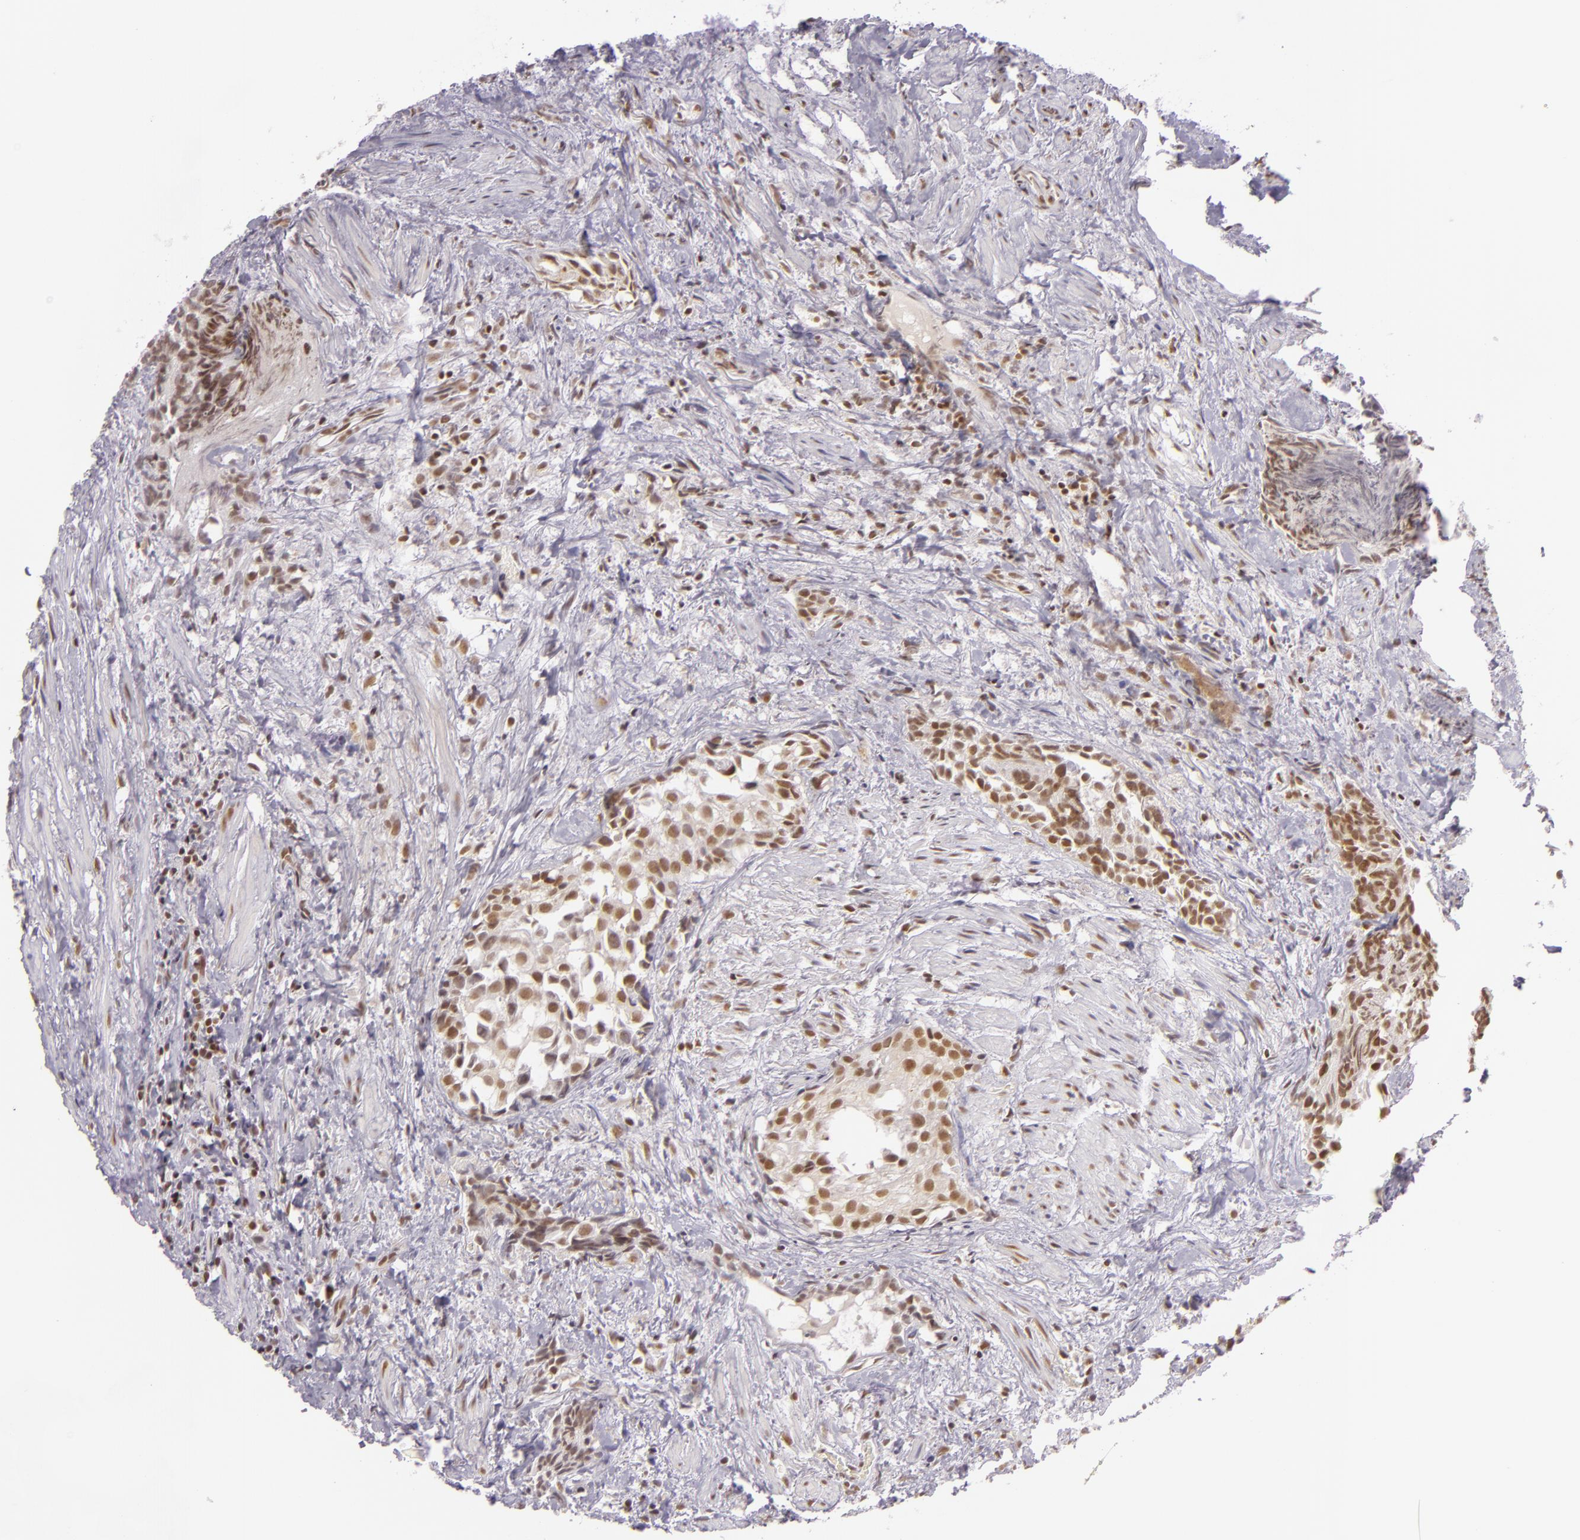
{"staining": {"intensity": "moderate", "quantity": ">75%", "location": "nuclear"}, "tissue": "urothelial cancer", "cell_type": "Tumor cells", "image_type": "cancer", "snomed": [{"axis": "morphology", "description": "Urothelial carcinoma, High grade"}, {"axis": "topography", "description": "Urinary bladder"}], "caption": "Immunohistochemical staining of human urothelial cancer exhibits medium levels of moderate nuclear protein positivity in approximately >75% of tumor cells.", "gene": "ZFX", "patient": {"sex": "female", "age": 78}}